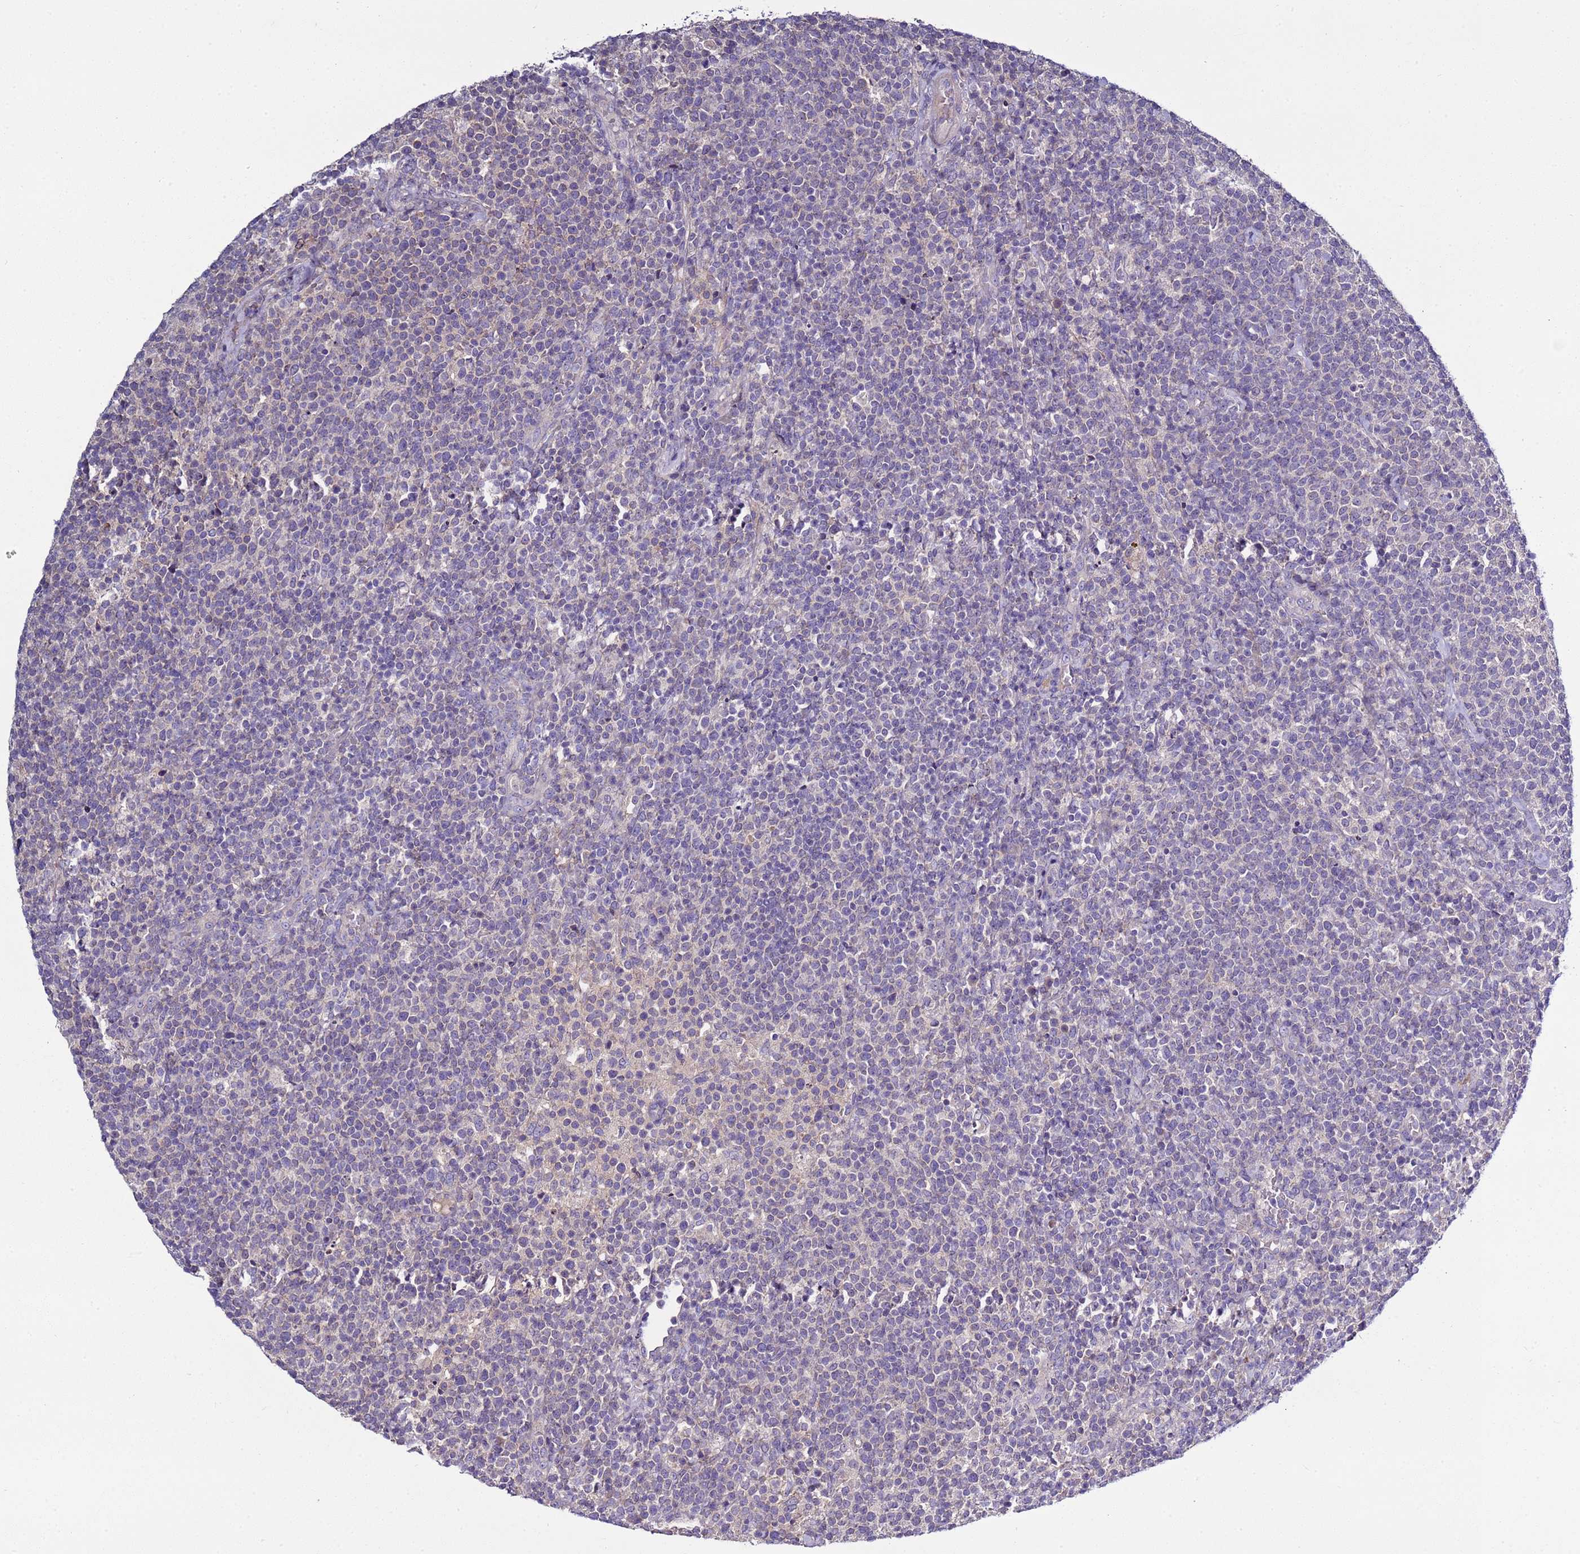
{"staining": {"intensity": "negative", "quantity": "none", "location": "none"}, "tissue": "lymphoma", "cell_type": "Tumor cells", "image_type": "cancer", "snomed": [{"axis": "morphology", "description": "Malignant lymphoma, non-Hodgkin's type, High grade"}, {"axis": "topography", "description": "Lymph node"}], "caption": "Photomicrograph shows no significant protein positivity in tumor cells of lymphoma.", "gene": "RABL2B", "patient": {"sex": "male", "age": 61}}